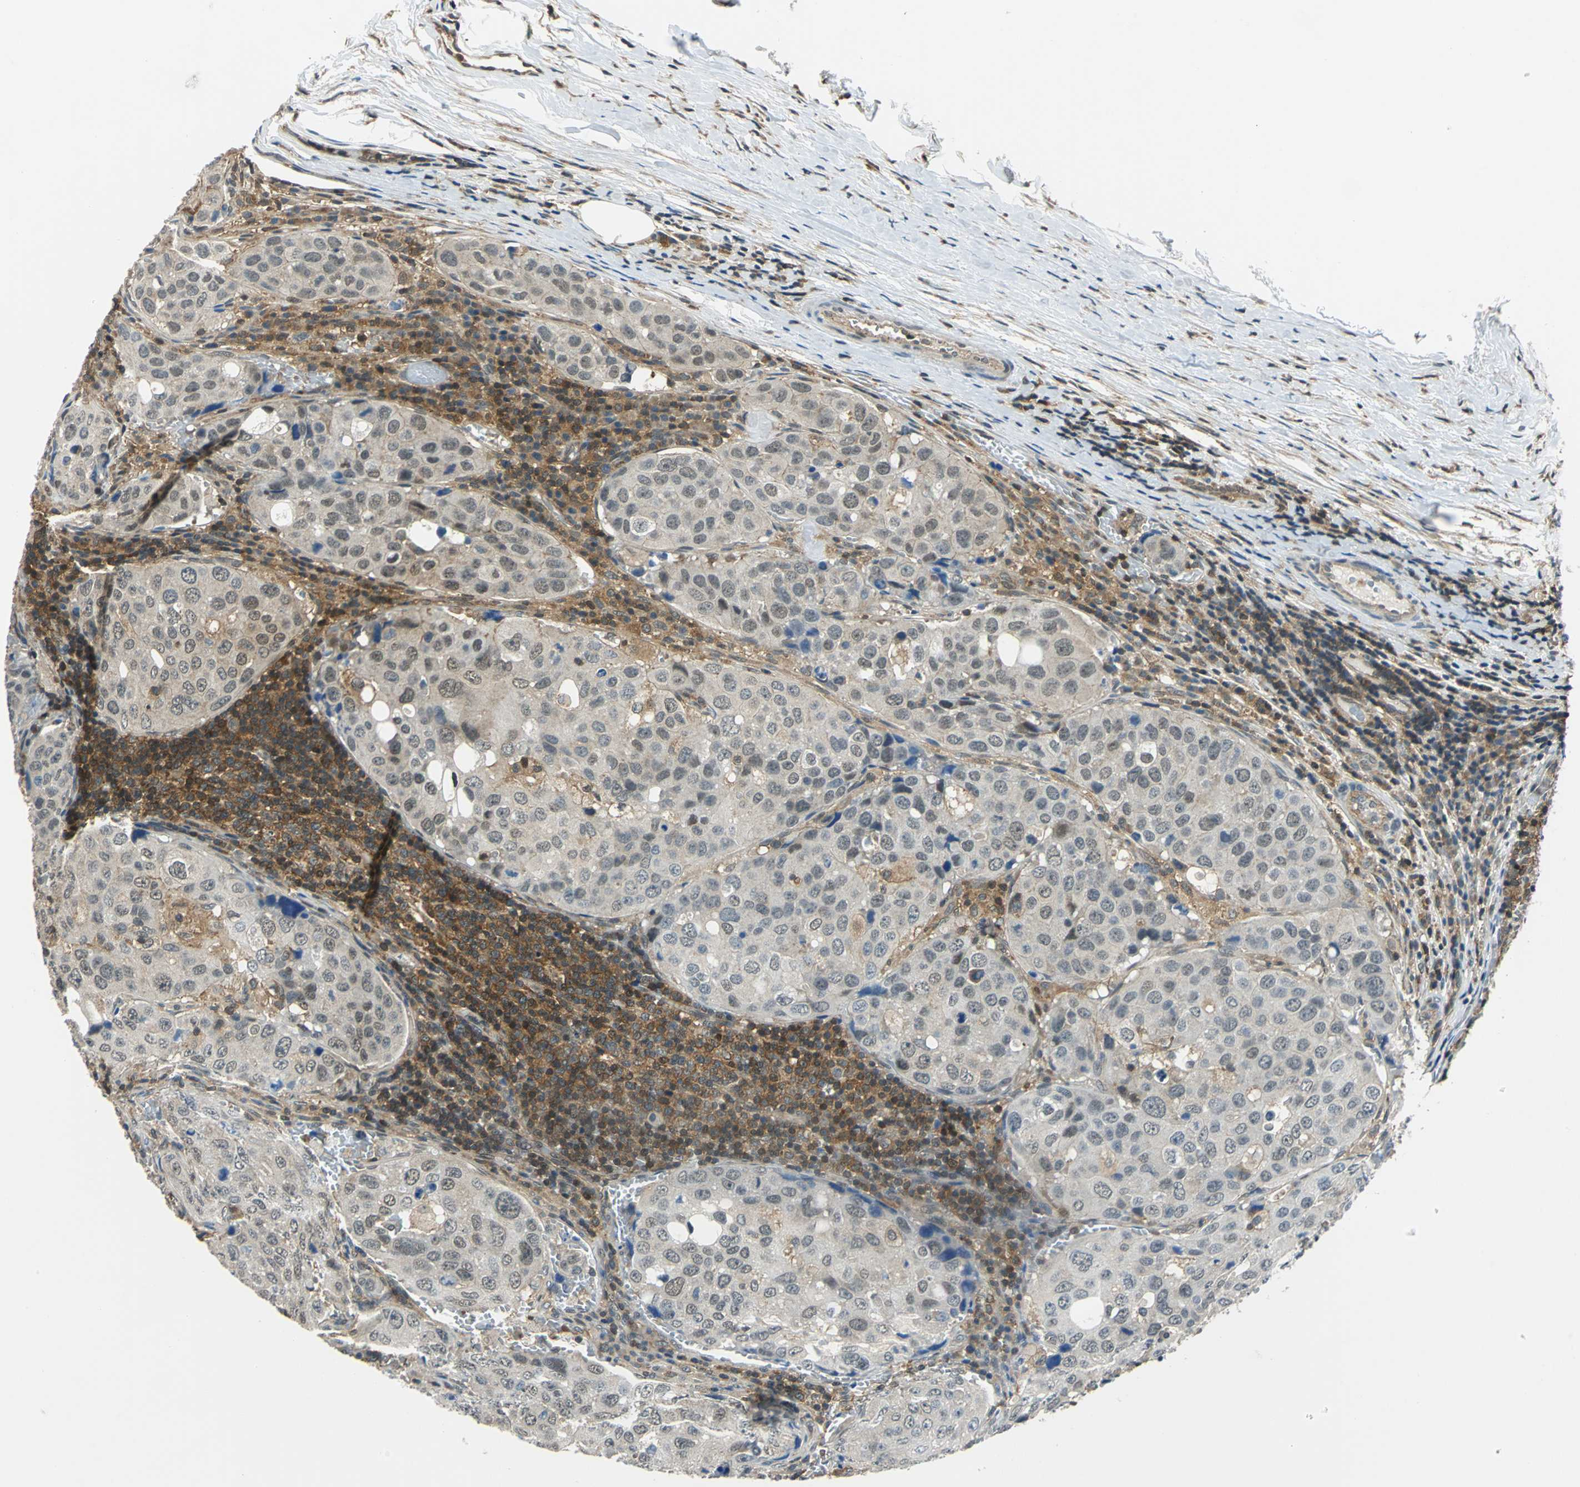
{"staining": {"intensity": "weak", "quantity": "25%-75%", "location": "cytoplasmic/membranous,nuclear"}, "tissue": "urothelial cancer", "cell_type": "Tumor cells", "image_type": "cancer", "snomed": [{"axis": "morphology", "description": "Urothelial carcinoma, High grade"}, {"axis": "topography", "description": "Lymph node"}, {"axis": "topography", "description": "Urinary bladder"}], "caption": "This photomicrograph reveals immunohistochemistry (IHC) staining of urothelial cancer, with low weak cytoplasmic/membranous and nuclear positivity in approximately 25%-75% of tumor cells.", "gene": "ARPC3", "patient": {"sex": "male", "age": 51}}